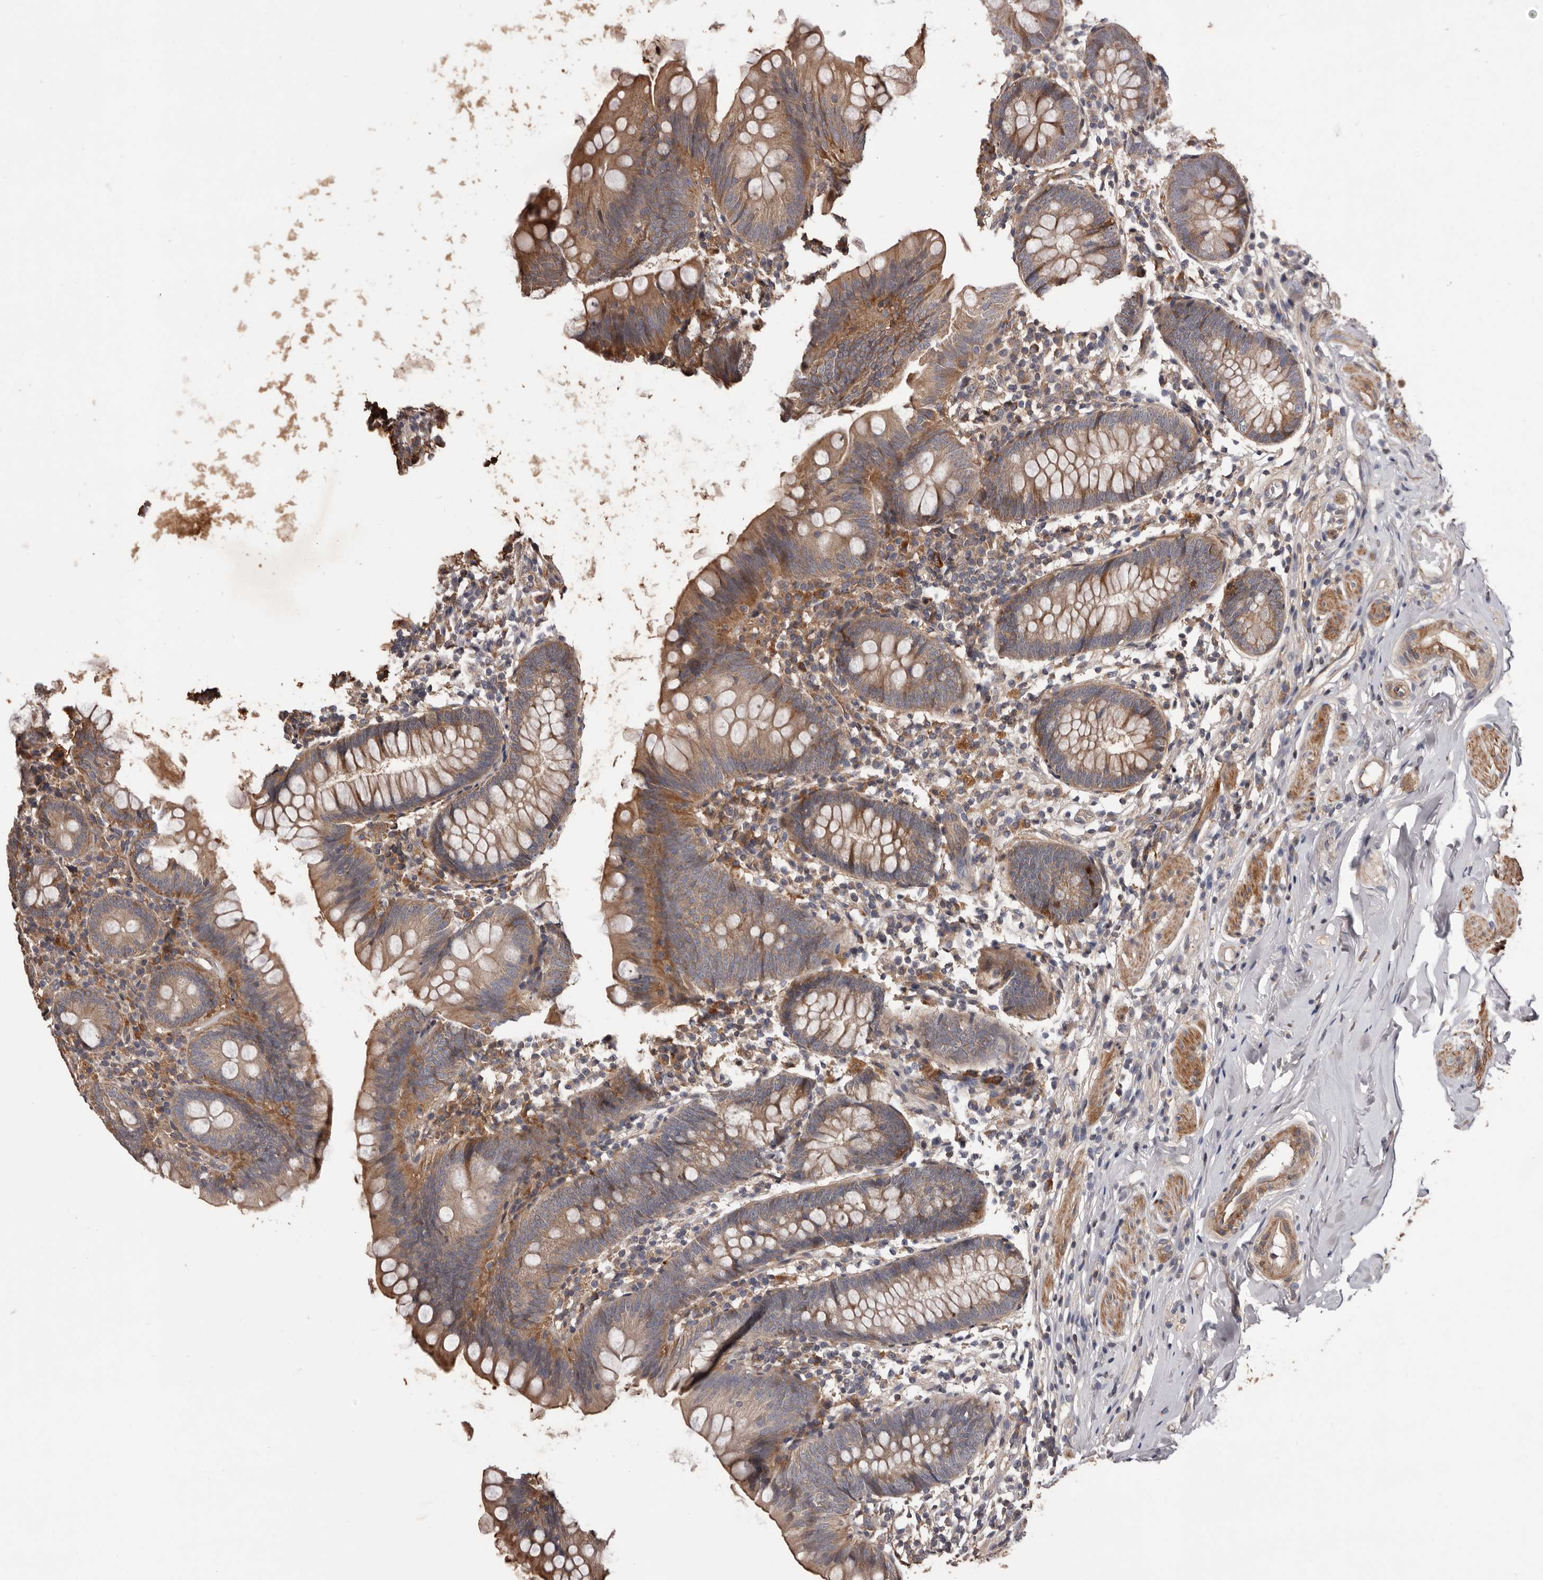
{"staining": {"intensity": "moderate", "quantity": ">75%", "location": "cytoplasmic/membranous"}, "tissue": "appendix", "cell_type": "Glandular cells", "image_type": "normal", "snomed": [{"axis": "morphology", "description": "Normal tissue, NOS"}, {"axis": "topography", "description": "Appendix"}], "caption": "Benign appendix demonstrates moderate cytoplasmic/membranous staining in about >75% of glandular cells, visualized by immunohistochemistry.", "gene": "ADAMTS2", "patient": {"sex": "female", "age": 62}}